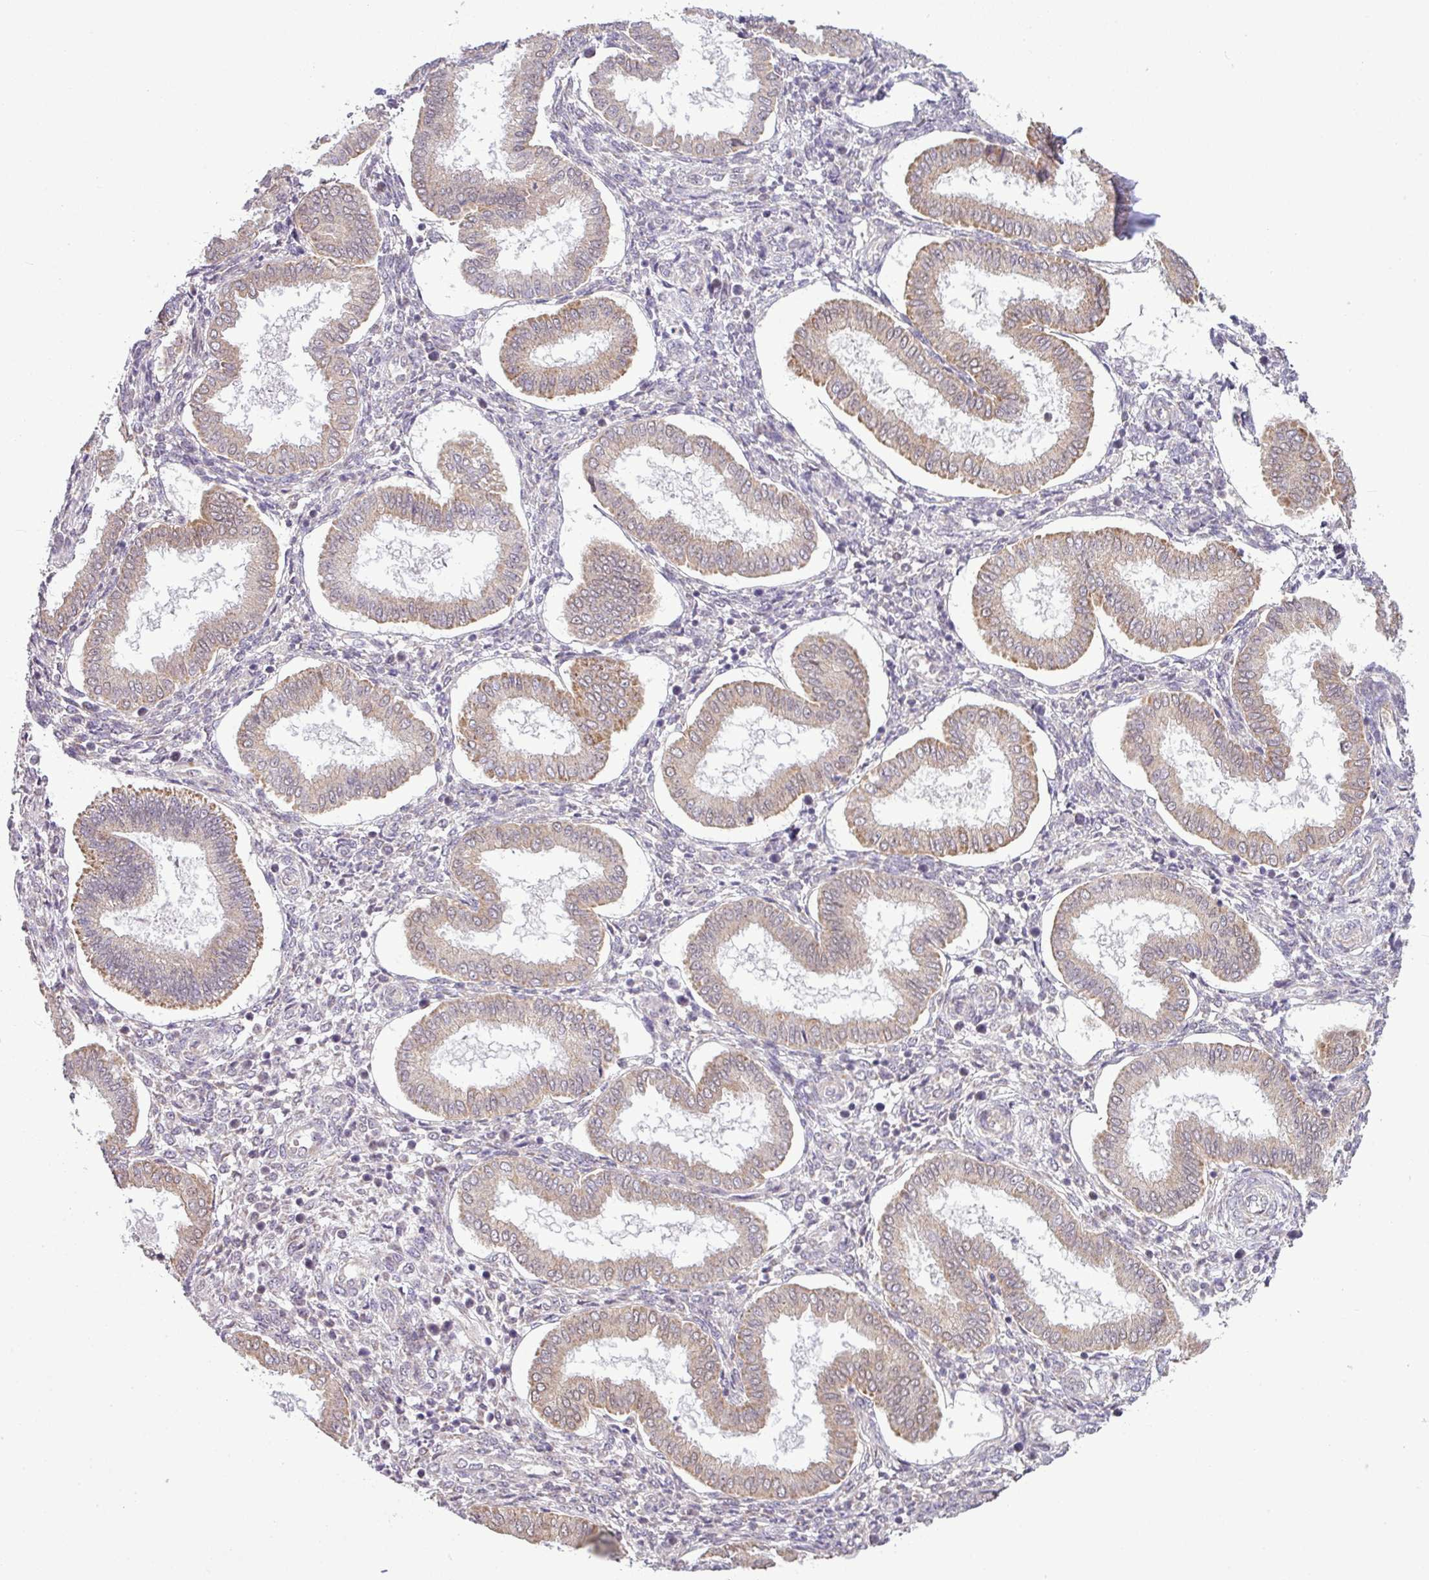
{"staining": {"intensity": "weak", "quantity": "<25%", "location": "nuclear"}, "tissue": "endometrium", "cell_type": "Cells in endometrial stroma", "image_type": "normal", "snomed": [{"axis": "morphology", "description": "Normal tissue, NOS"}, {"axis": "topography", "description": "Endometrium"}], "caption": "Immunohistochemistry photomicrograph of benign endometrium stained for a protein (brown), which shows no positivity in cells in endometrial stroma.", "gene": "ZNF217", "patient": {"sex": "female", "age": 24}}